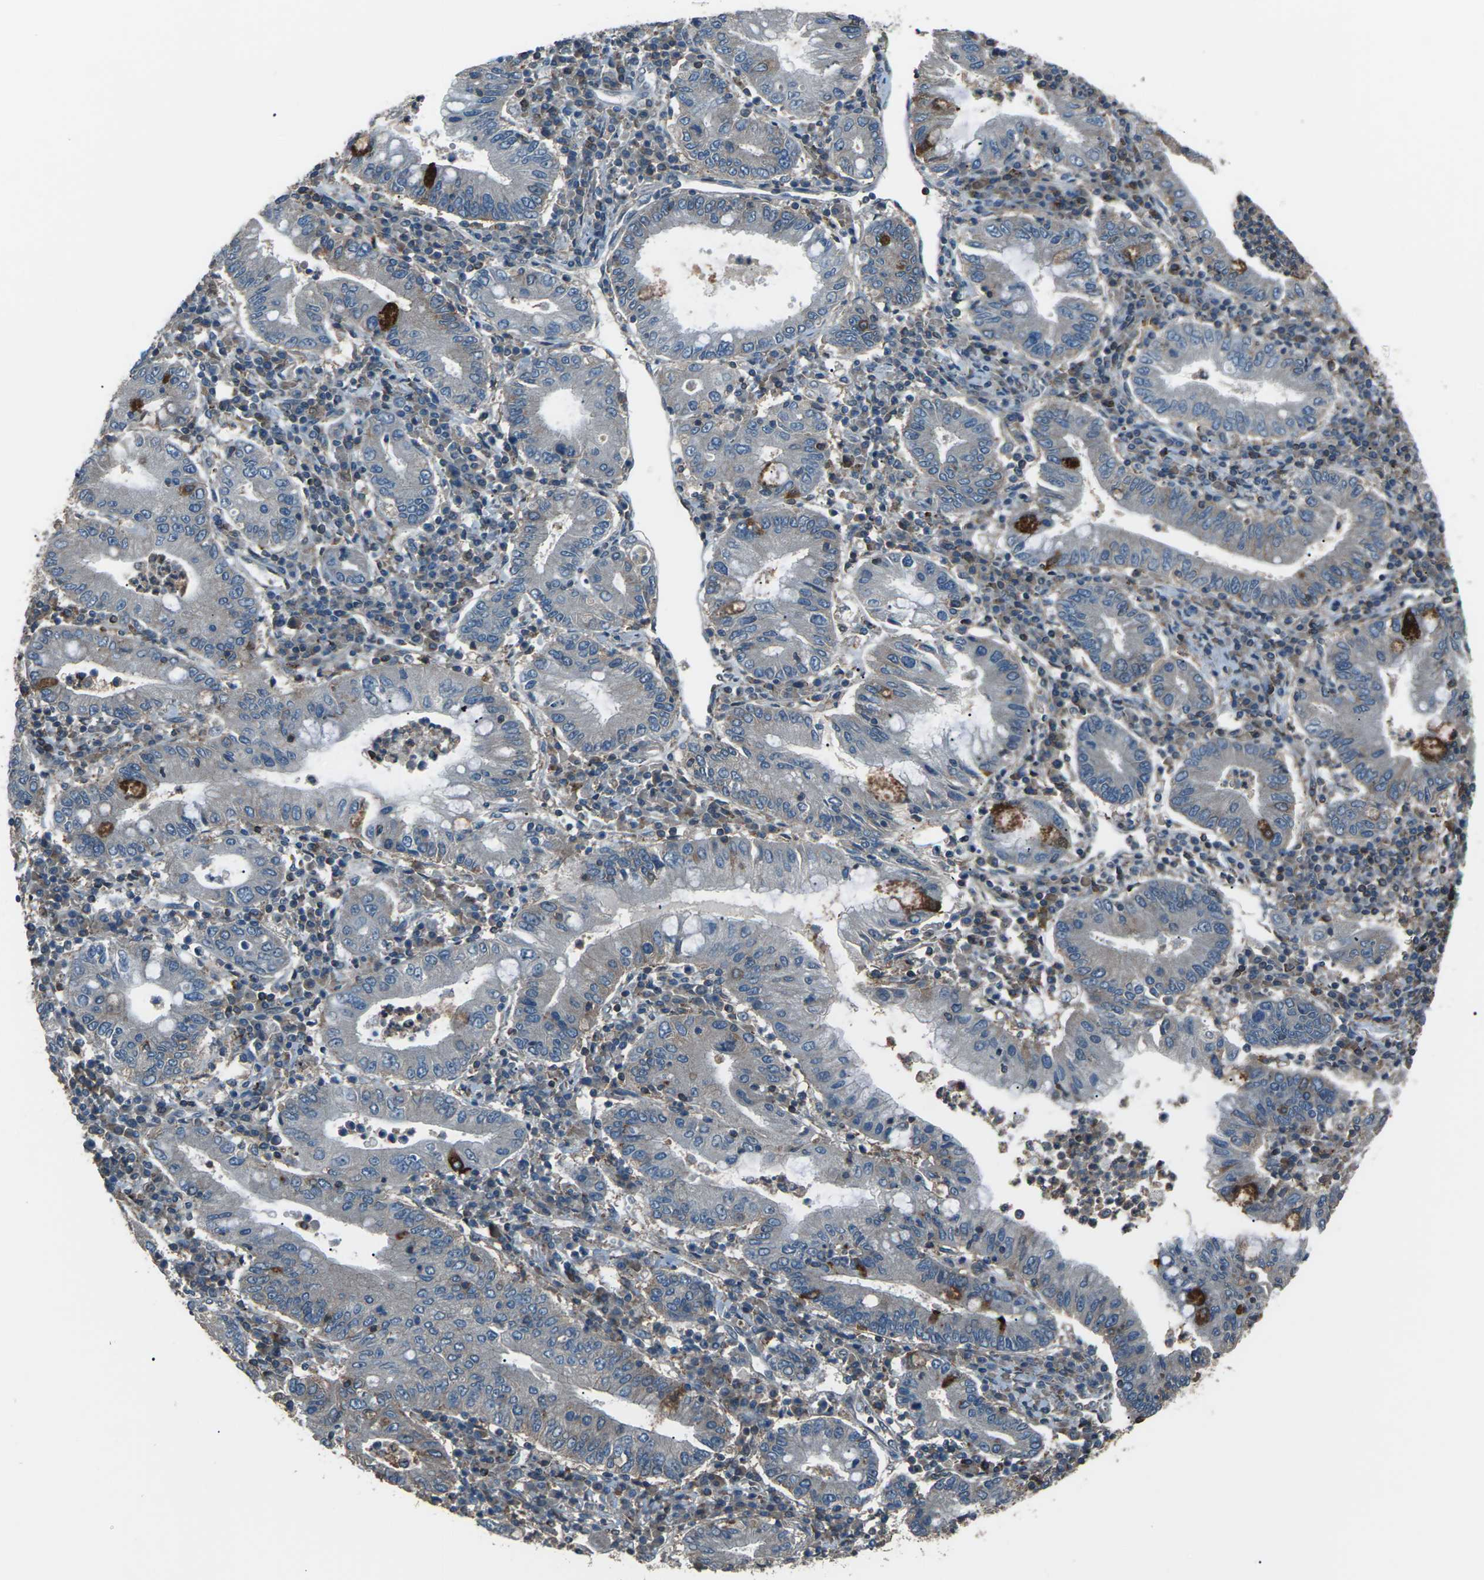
{"staining": {"intensity": "moderate", "quantity": "<25%", "location": "cytoplasmic/membranous"}, "tissue": "stomach cancer", "cell_type": "Tumor cells", "image_type": "cancer", "snomed": [{"axis": "morphology", "description": "Normal tissue, NOS"}, {"axis": "morphology", "description": "Adenocarcinoma, NOS"}, {"axis": "topography", "description": "Esophagus"}, {"axis": "topography", "description": "Stomach, upper"}, {"axis": "topography", "description": "Peripheral nerve tissue"}], "caption": "IHC micrograph of neoplastic tissue: stomach adenocarcinoma stained using immunohistochemistry displays low levels of moderate protein expression localized specifically in the cytoplasmic/membranous of tumor cells, appearing as a cytoplasmic/membranous brown color.", "gene": "CMTM4", "patient": {"sex": "male", "age": 62}}